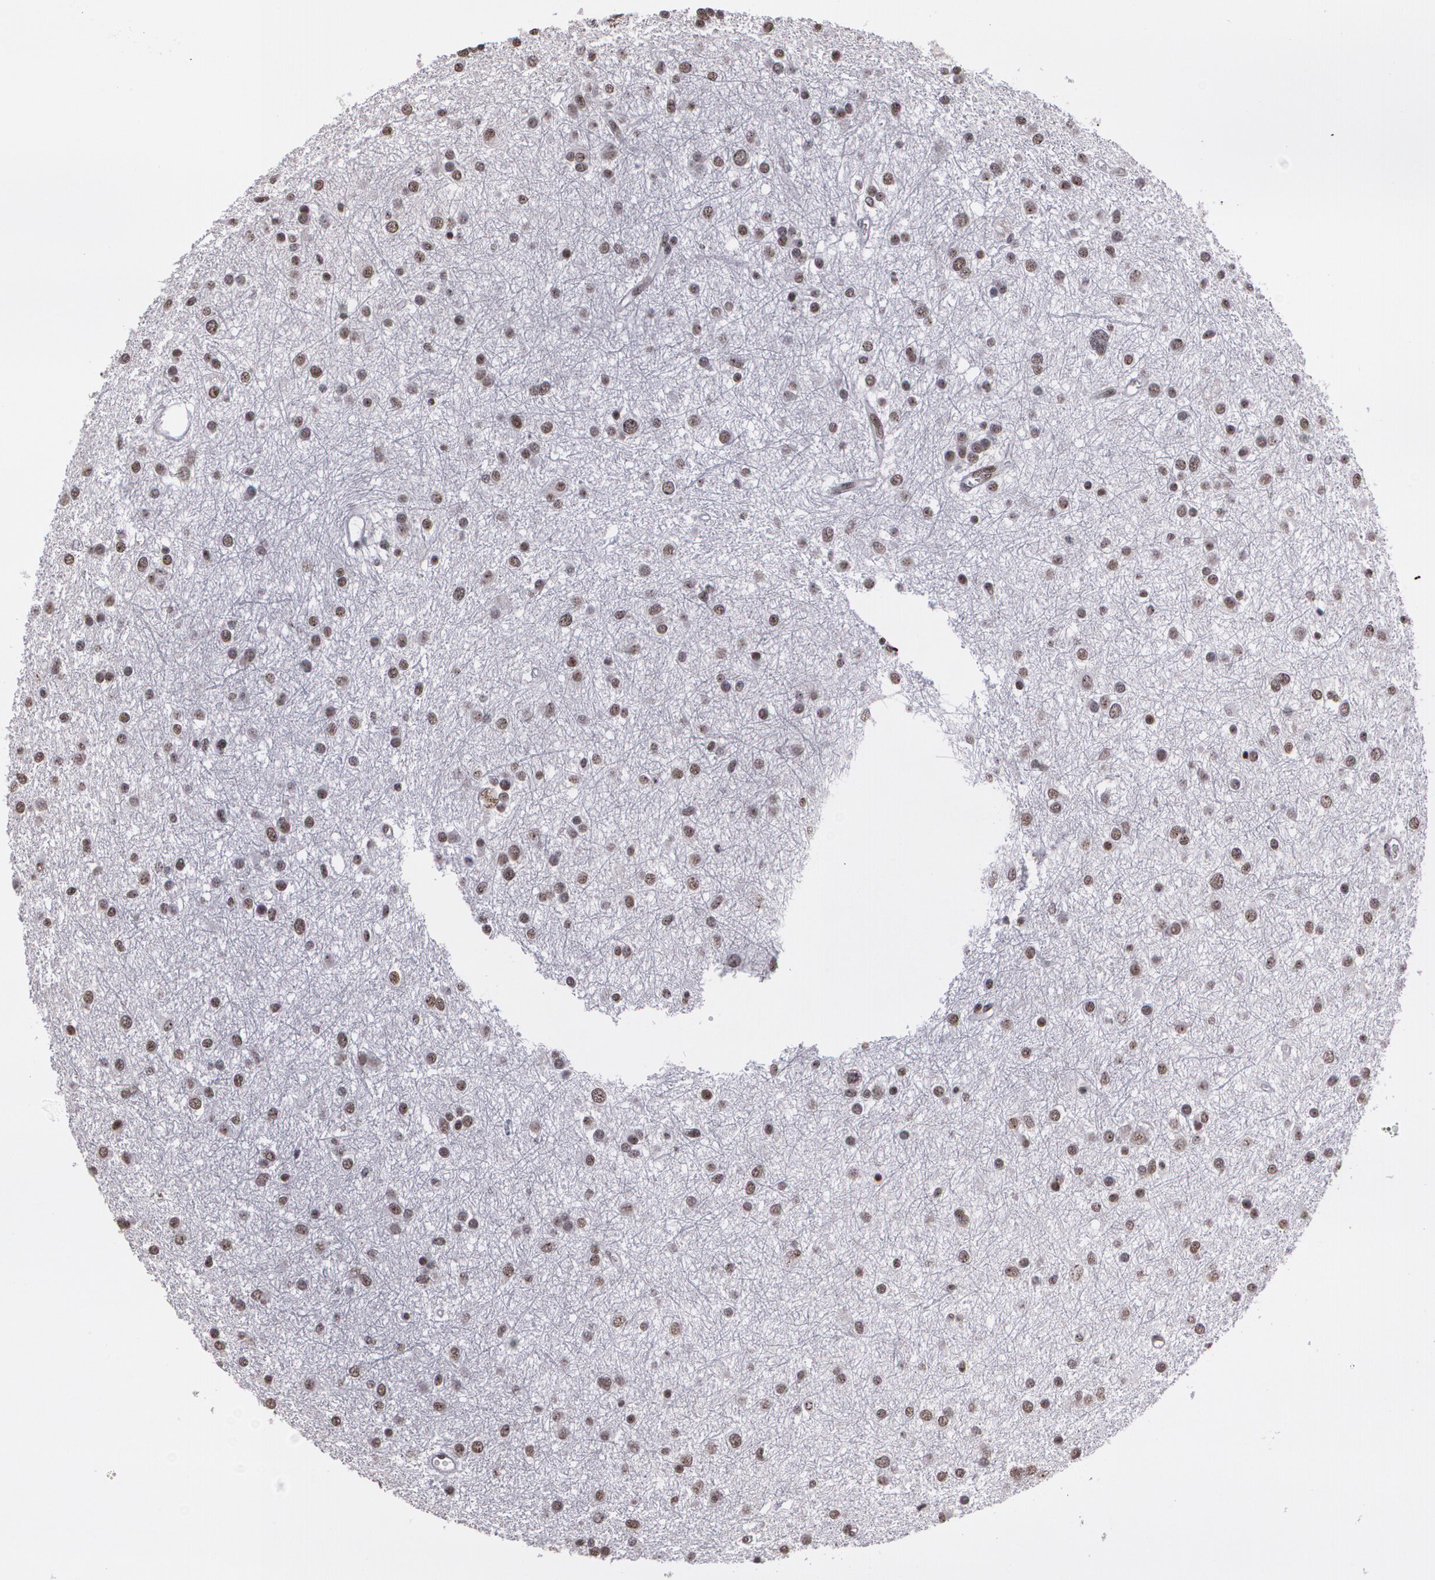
{"staining": {"intensity": "weak", "quantity": ">75%", "location": "nuclear"}, "tissue": "glioma", "cell_type": "Tumor cells", "image_type": "cancer", "snomed": [{"axis": "morphology", "description": "Glioma, malignant, Low grade"}, {"axis": "topography", "description": "Brain"}], "caption": "Protein positivity by IHC displays weak nuclear positivity in about >75% of tumor cells in glioma.", "gene": "C6orf15", "patient": {"sex": "female", "age": 36}}